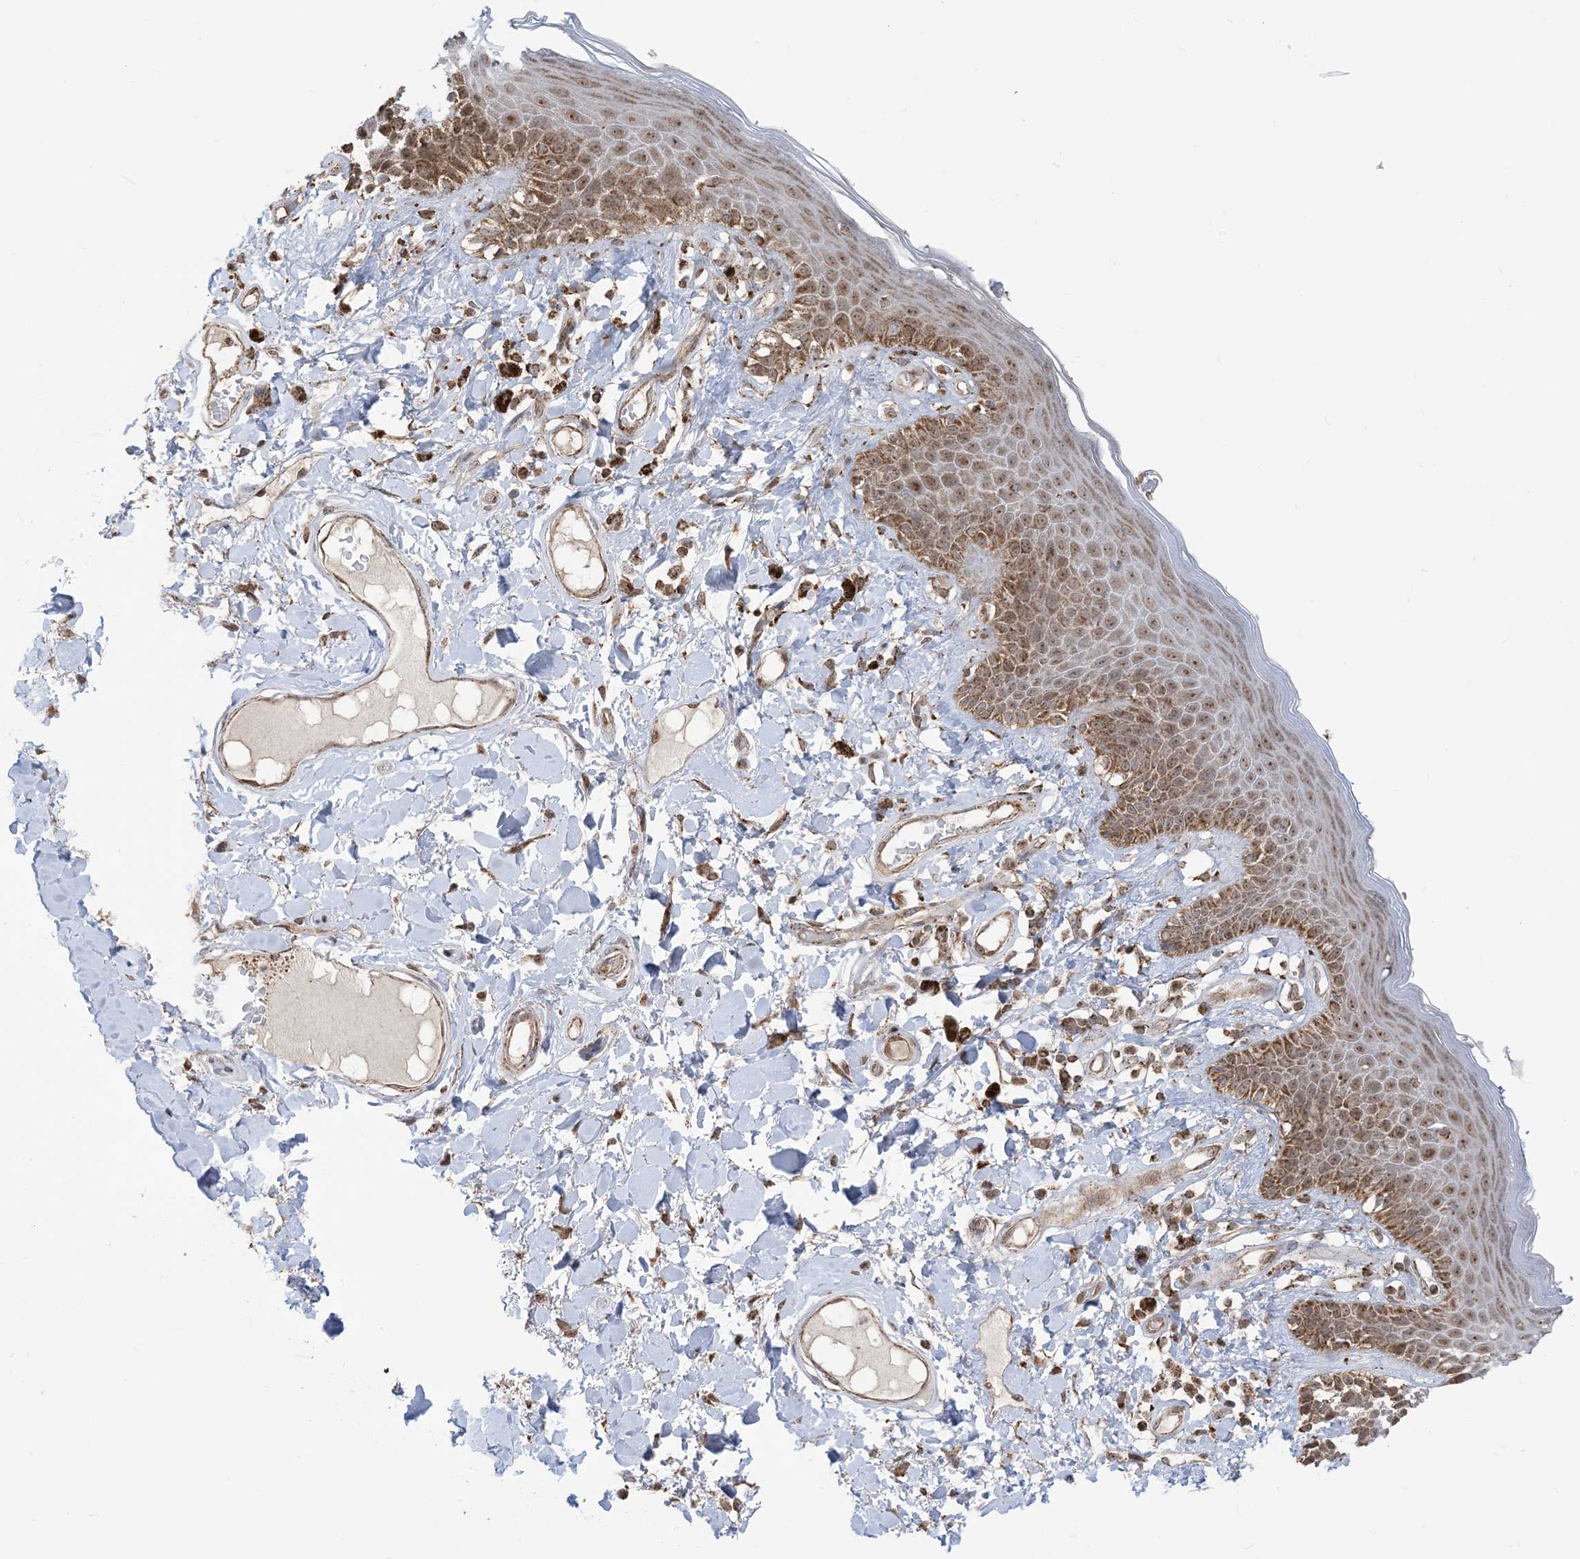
{"staining": {"intensity": "moderate", "quantity": ">75%", "location": "cytoplasmic/membranous,nuclear"}, "tissue": "skin", "cell_type": "Epidermal cells", "image_type": "normal", "snomed": [{"axis": "morphology", "description": "Normal tissue, NOS"}, {"axis": "topography", "description": "Anal"}], "caption": "Protein positivity by immunohistochemistry (IHC) shows moderate cytoplasmic/membranous,nuclear expression in about >75% of epidermal cells in normal skin.", "gene": "MAPKBP1", "patient": {"sex": "female", "age": 78}}